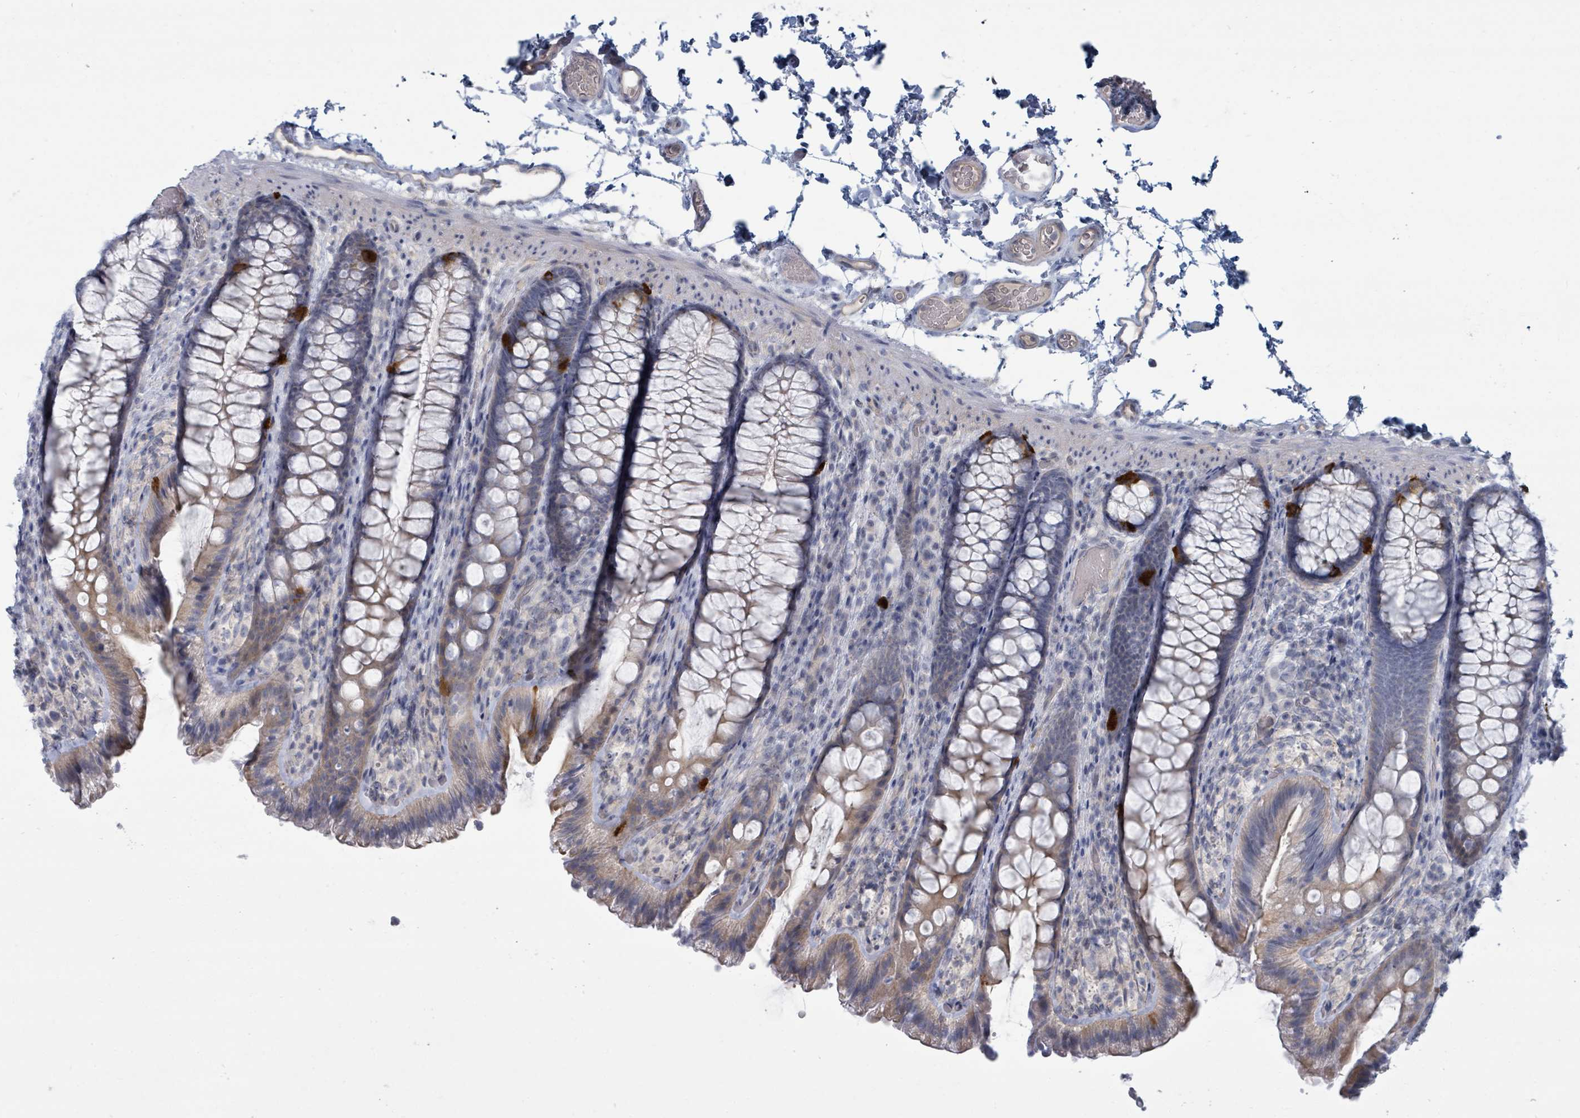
{"staining": {"intensity": "negative", "quantity": "none", "location": "none"}, "tissue": "colon", "cell_type": "Endothelial cells", "image_type": "normal", "snomed": [{"axis": "morphology", "description": "Normal tissue, NOS"}, {"axis": "topography", "description": "Colon"}], "caption": "Immunohistochemical staining of unremarkable human colon shows no significant positivity in endothelial cells. Brightfield microscopy of immunohistochemistry stained with DAB (brown) and hematoxylin (blue), captured at high magnification.", "gene": "SLC25A45", "patient": {"sex": "male", "age": 46}}